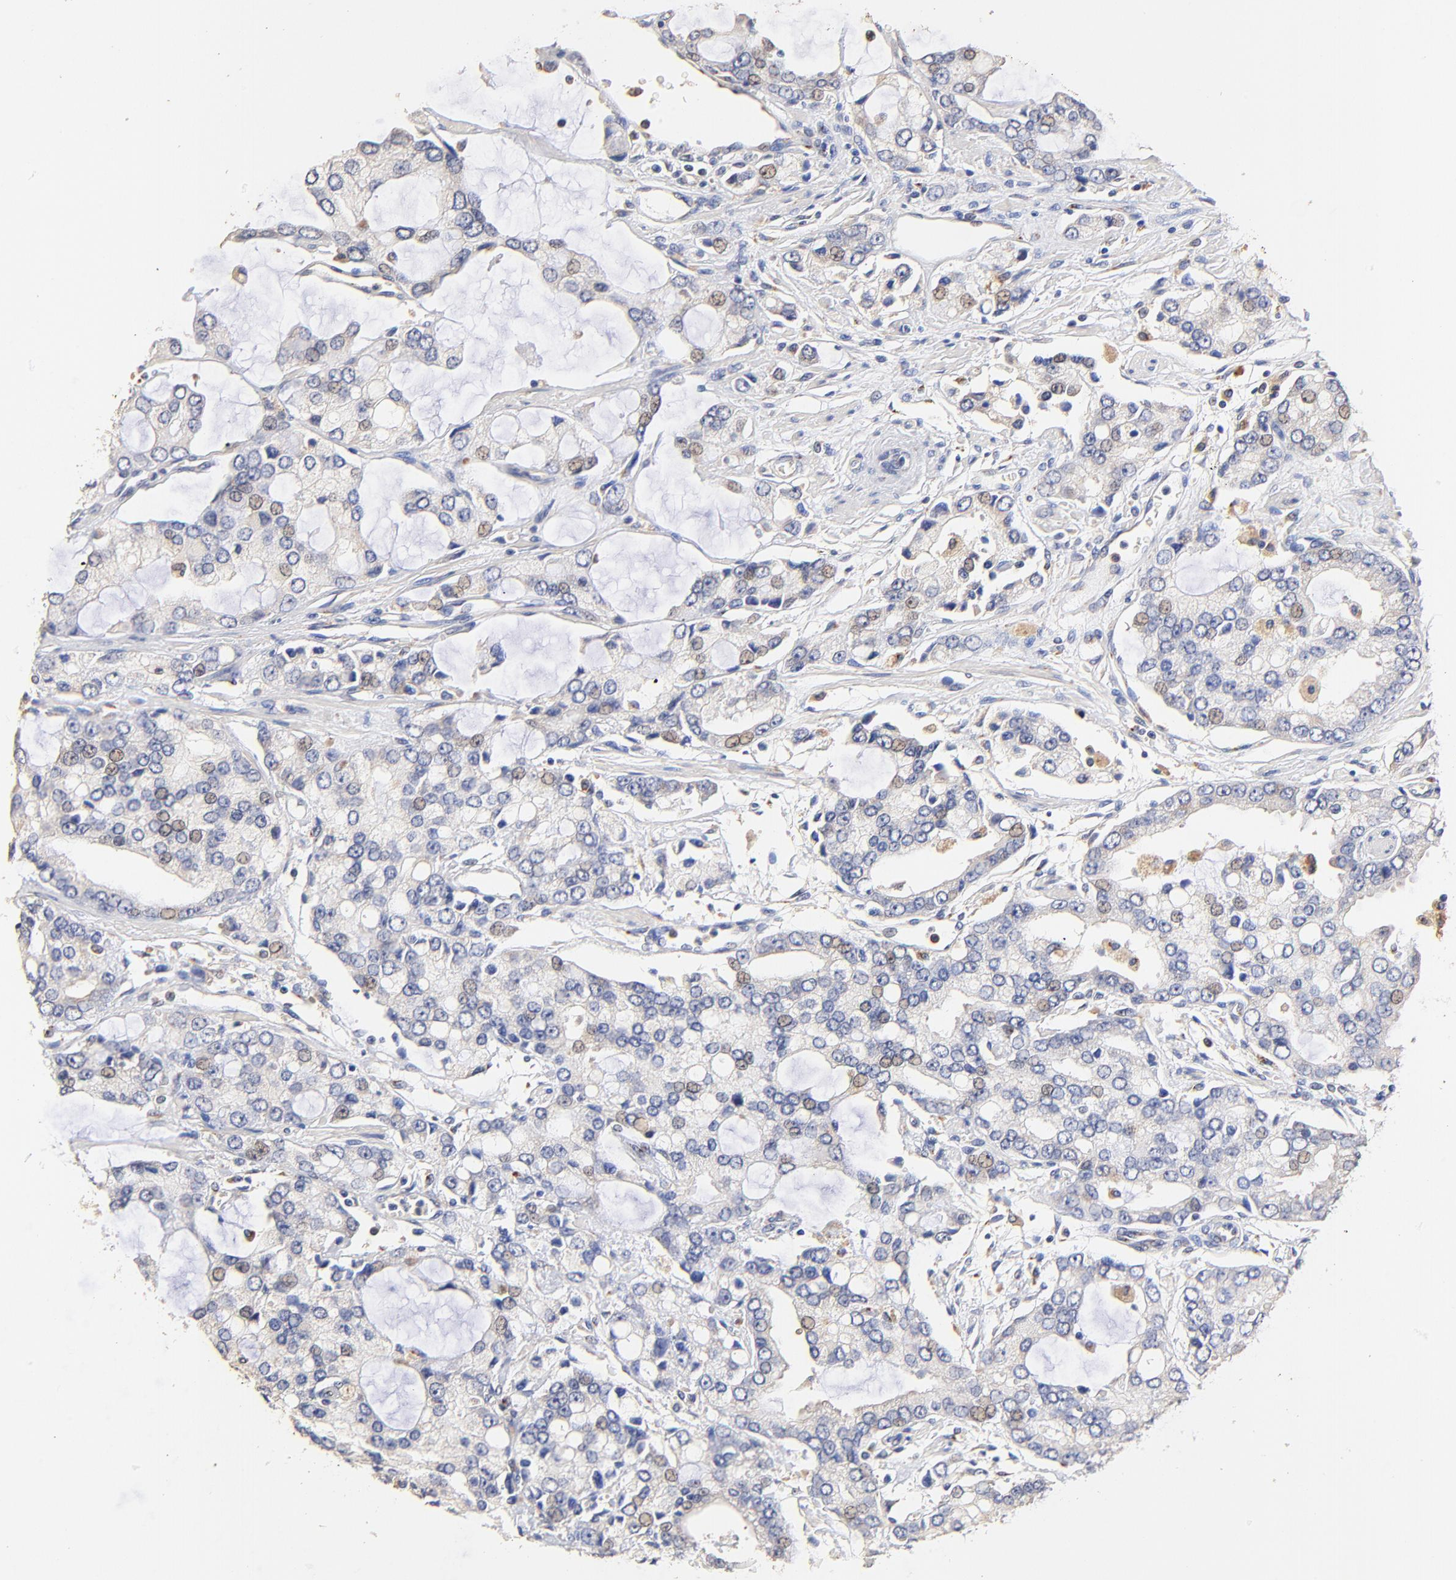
{"staining": {"intensity": "weak", "quantity": "<25%", "location": "nuclear"}, "tissue": "prostate cancer", "cell_type": "Tumor cells", "image_type": "cancer", "snomed": [{"axis": "morphology", "description": "Adenocarcinoma, High grade"}, {"axis": "topography", "description": "Prostate"}], "caption": "IHC image of prostate cancer stained for a protein (brown), which exhibits no expression in tumor cells. (IHC, brightfield microscopy, high magnification).", "gene": "FMNL3", "patient": {"sex": "male", "age": 67}}